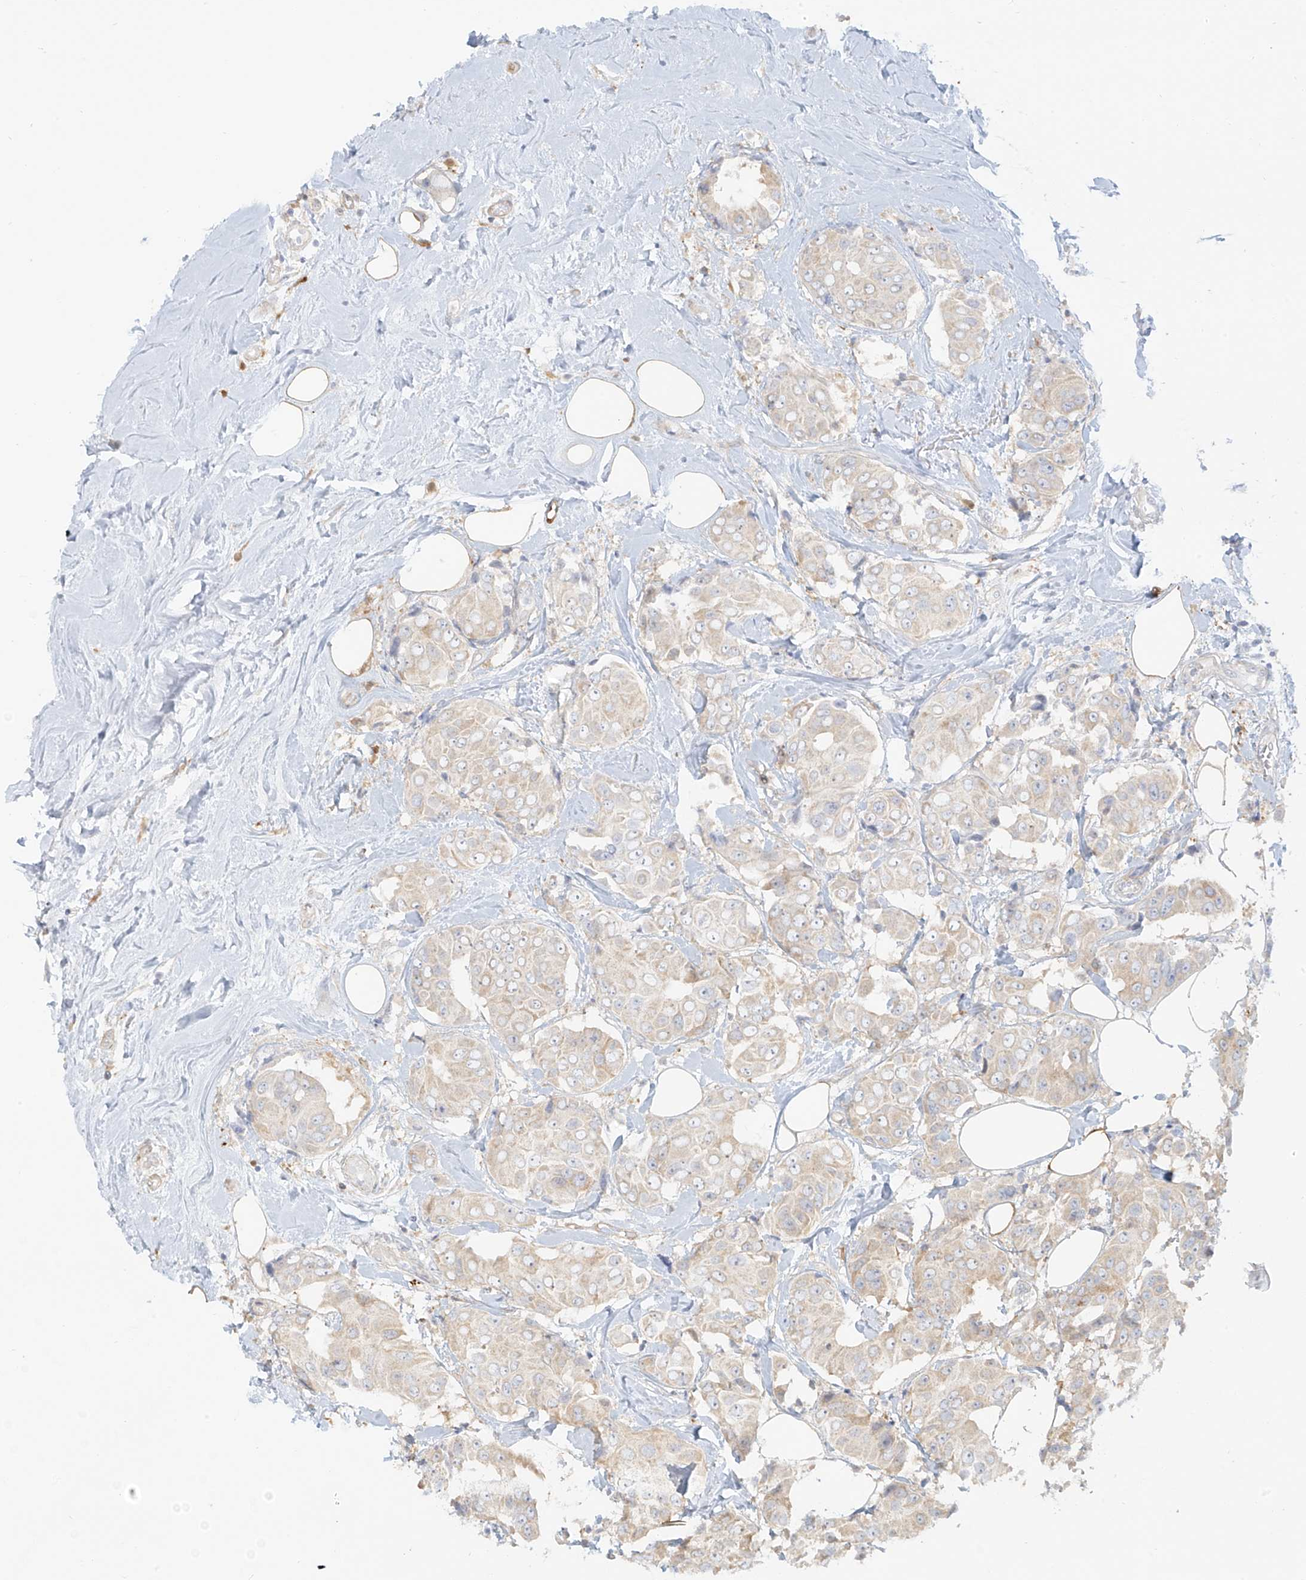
{"staining": {"intensity": "negative", "quantity": "none", "location": "none"}, "tissue": "breast cancer", "cell_type": "Tumor cells", "image_type": "cancer", "snomed": [{"axis": "morphology", "description": "Normal tissue, NOS"}, {"axis": "morphology", "description": "Duct carcinoma"}, {"axis": "topography", "description": "Breast"}], "caption": "Image shows no protein staining in tumor cells of breast cancer (infiltrating ductal carcinoma) tissue.", "gene": "UPK1B", "patient": {"sex": "female", "age": 39}}